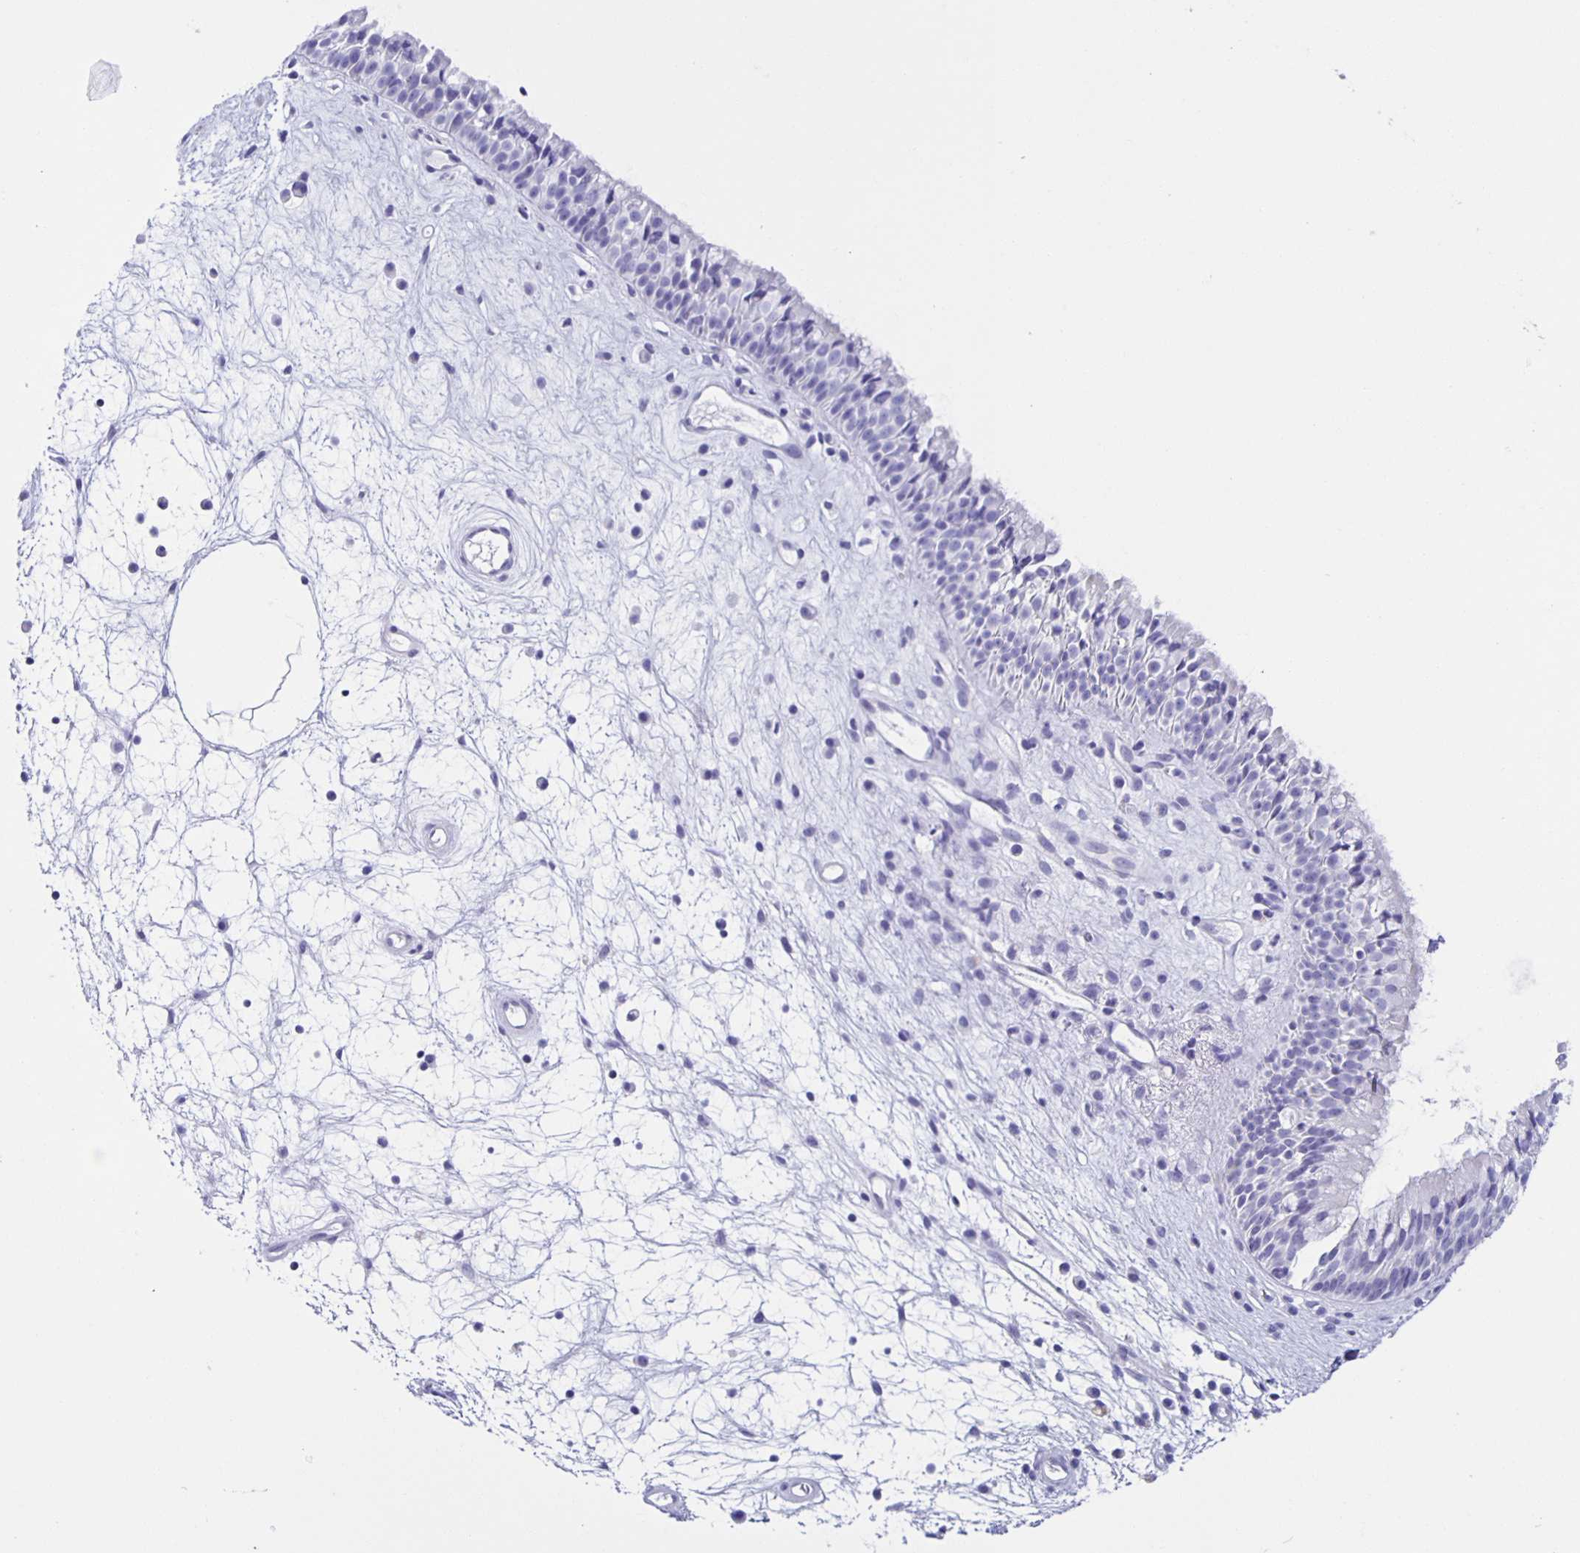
{"staining": {"intensity": "negative", "quantity": "none", "location": "none"}, "tissue": "nasopharynx", "cell_type": "Respiratory epithelial cells", "image_type": "normal", "snomed": [{"axis": "morphology", "description": "Normal tissue, NOS"}, {"axis": "topography", "description": "Nasopharynx"}], "caption": "Benign nasopharynx was stained to show a protein in brown. There is no significant staining in respiratory epithelial cells. (DAB IHC visualized using brightfield microscopy, high magnification).", "gene": "AQP6", "patient": {"sex": "male", "age": 69}}